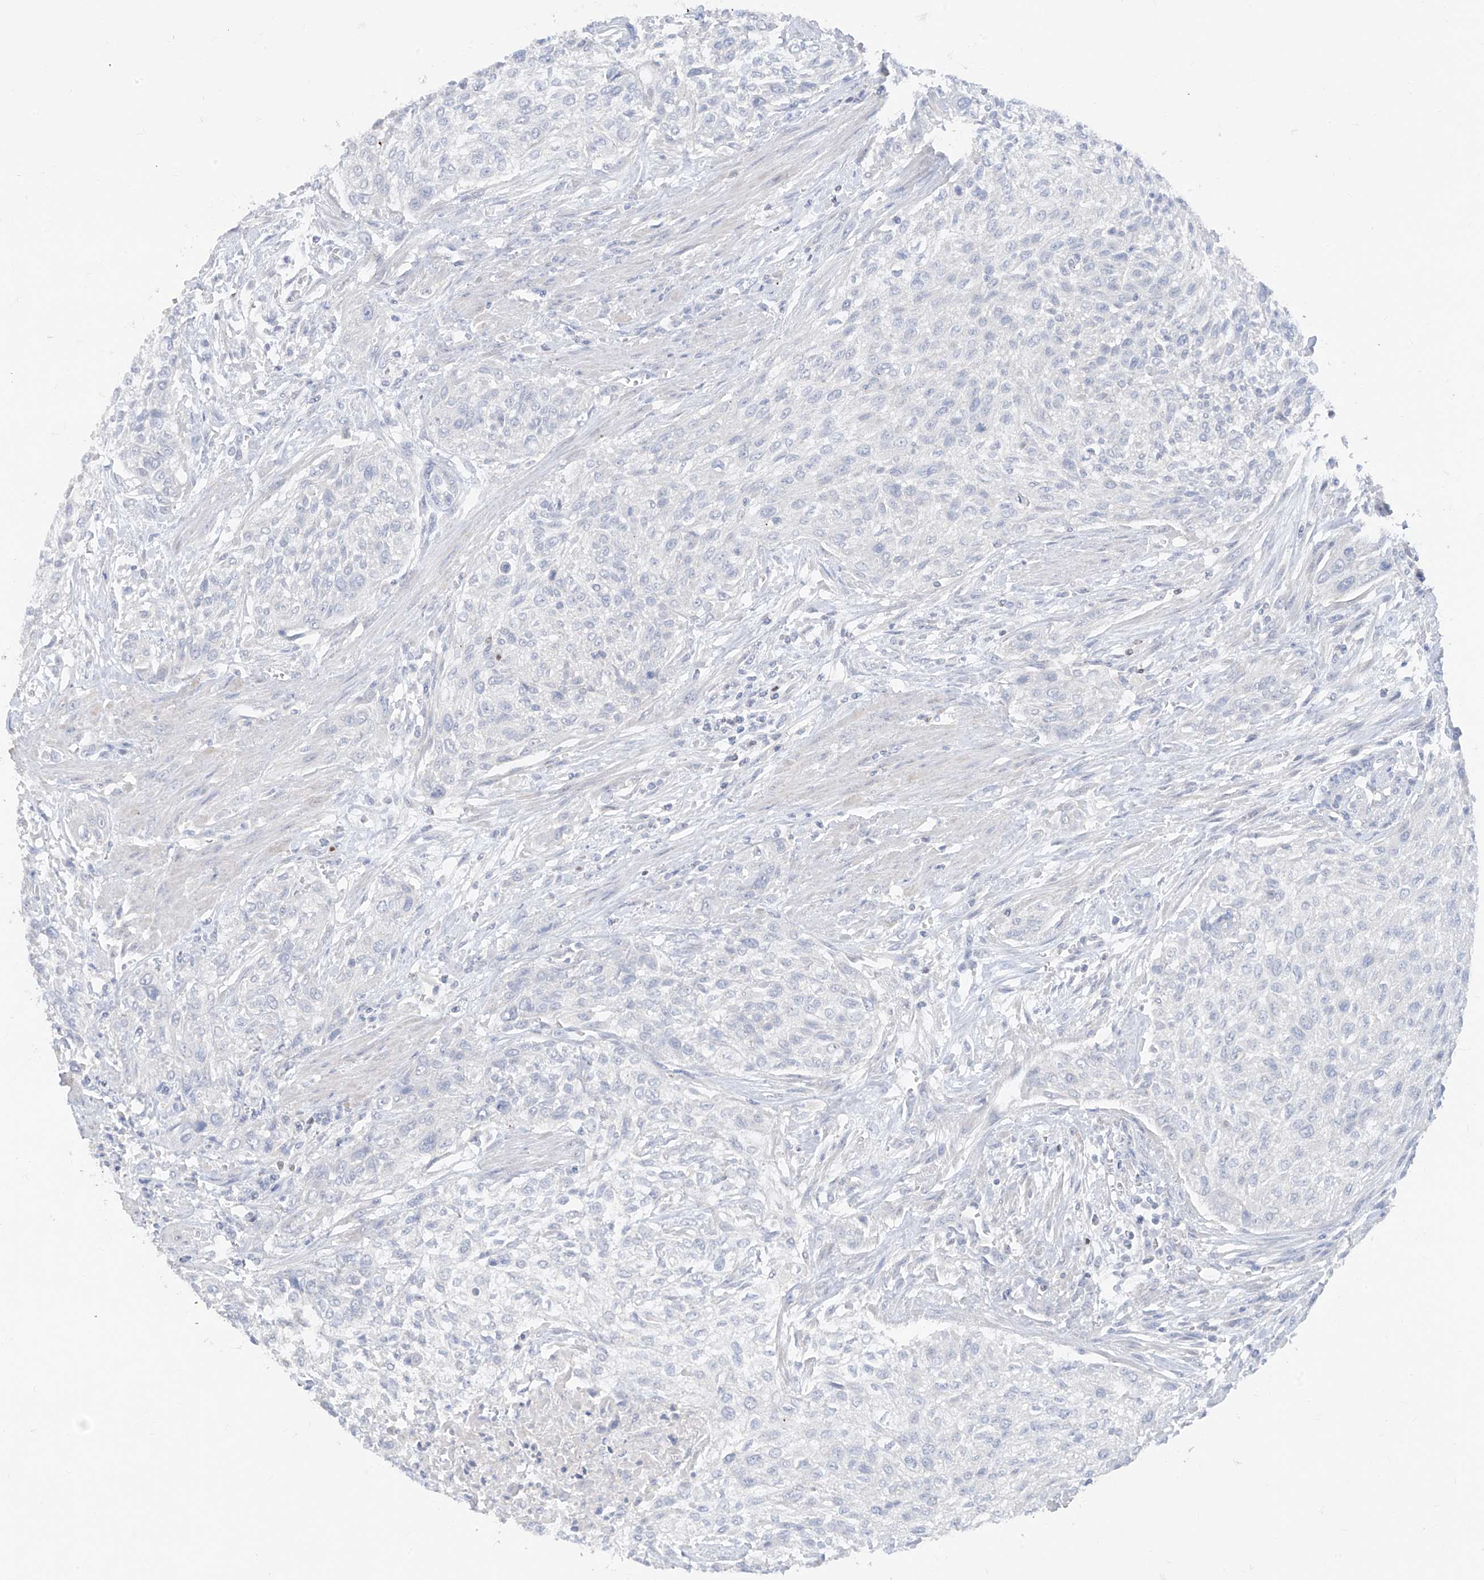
{"staining": {"intensity": "negative", "quantity": "none", "location": "none"}, "tissue": "urothelial cancer", "cell_type": "Tumor cells", "image_type": "cancer", "snomed": [{"axis": "morphology", "description": "Urothelial carcinoma, High grade"}, {"axis": "topography", "description": "Urinary bladder"}], "caption": "Urothelial cancer stained for a protein using IHC displays no staining tumor cells.", "gene": "TBX21", "patient": {"sex": "male", "age": 35}}